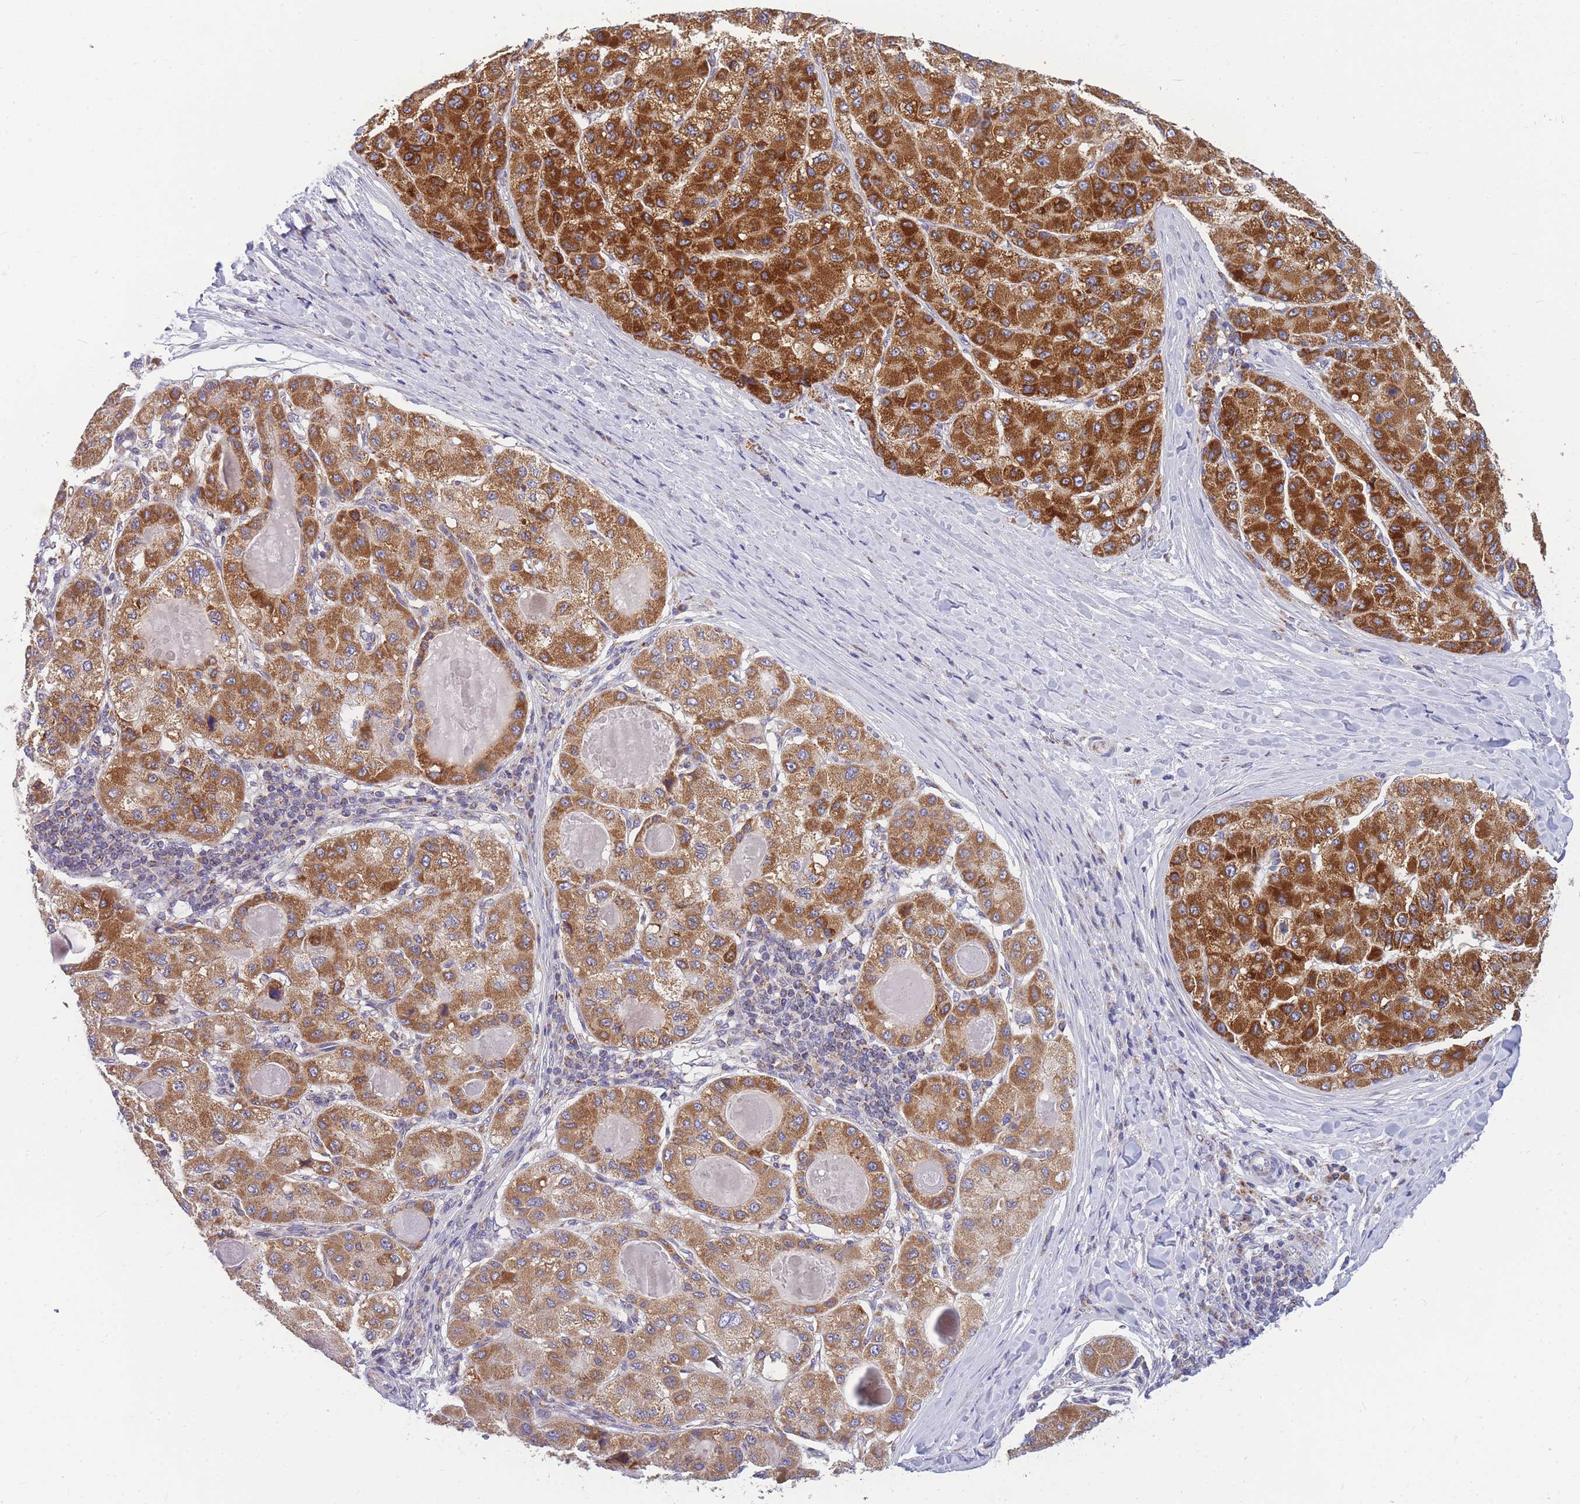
{"staining": {"intensity": "strong", "quantity": ">75%", "location": "cytoplasmic/membranous"}, "tissue": "liver cancer", "cell_type": "Tumor cells", "image_type": "cancer", "snomed": [{"axis": "morphology", "description": "Carcinoma, Hepatocellular, NOS"}, {"axis": "topography", "description": "Liver"}], "caption": "Liver hepatocellular carcinoma stained with a brown dye demonstrates strong cytoplasmic/membranous positive expression in approximately >75% of tumor cells.", "gene": "MRPS11", "patient": {"sex": "male", "age": 80}}